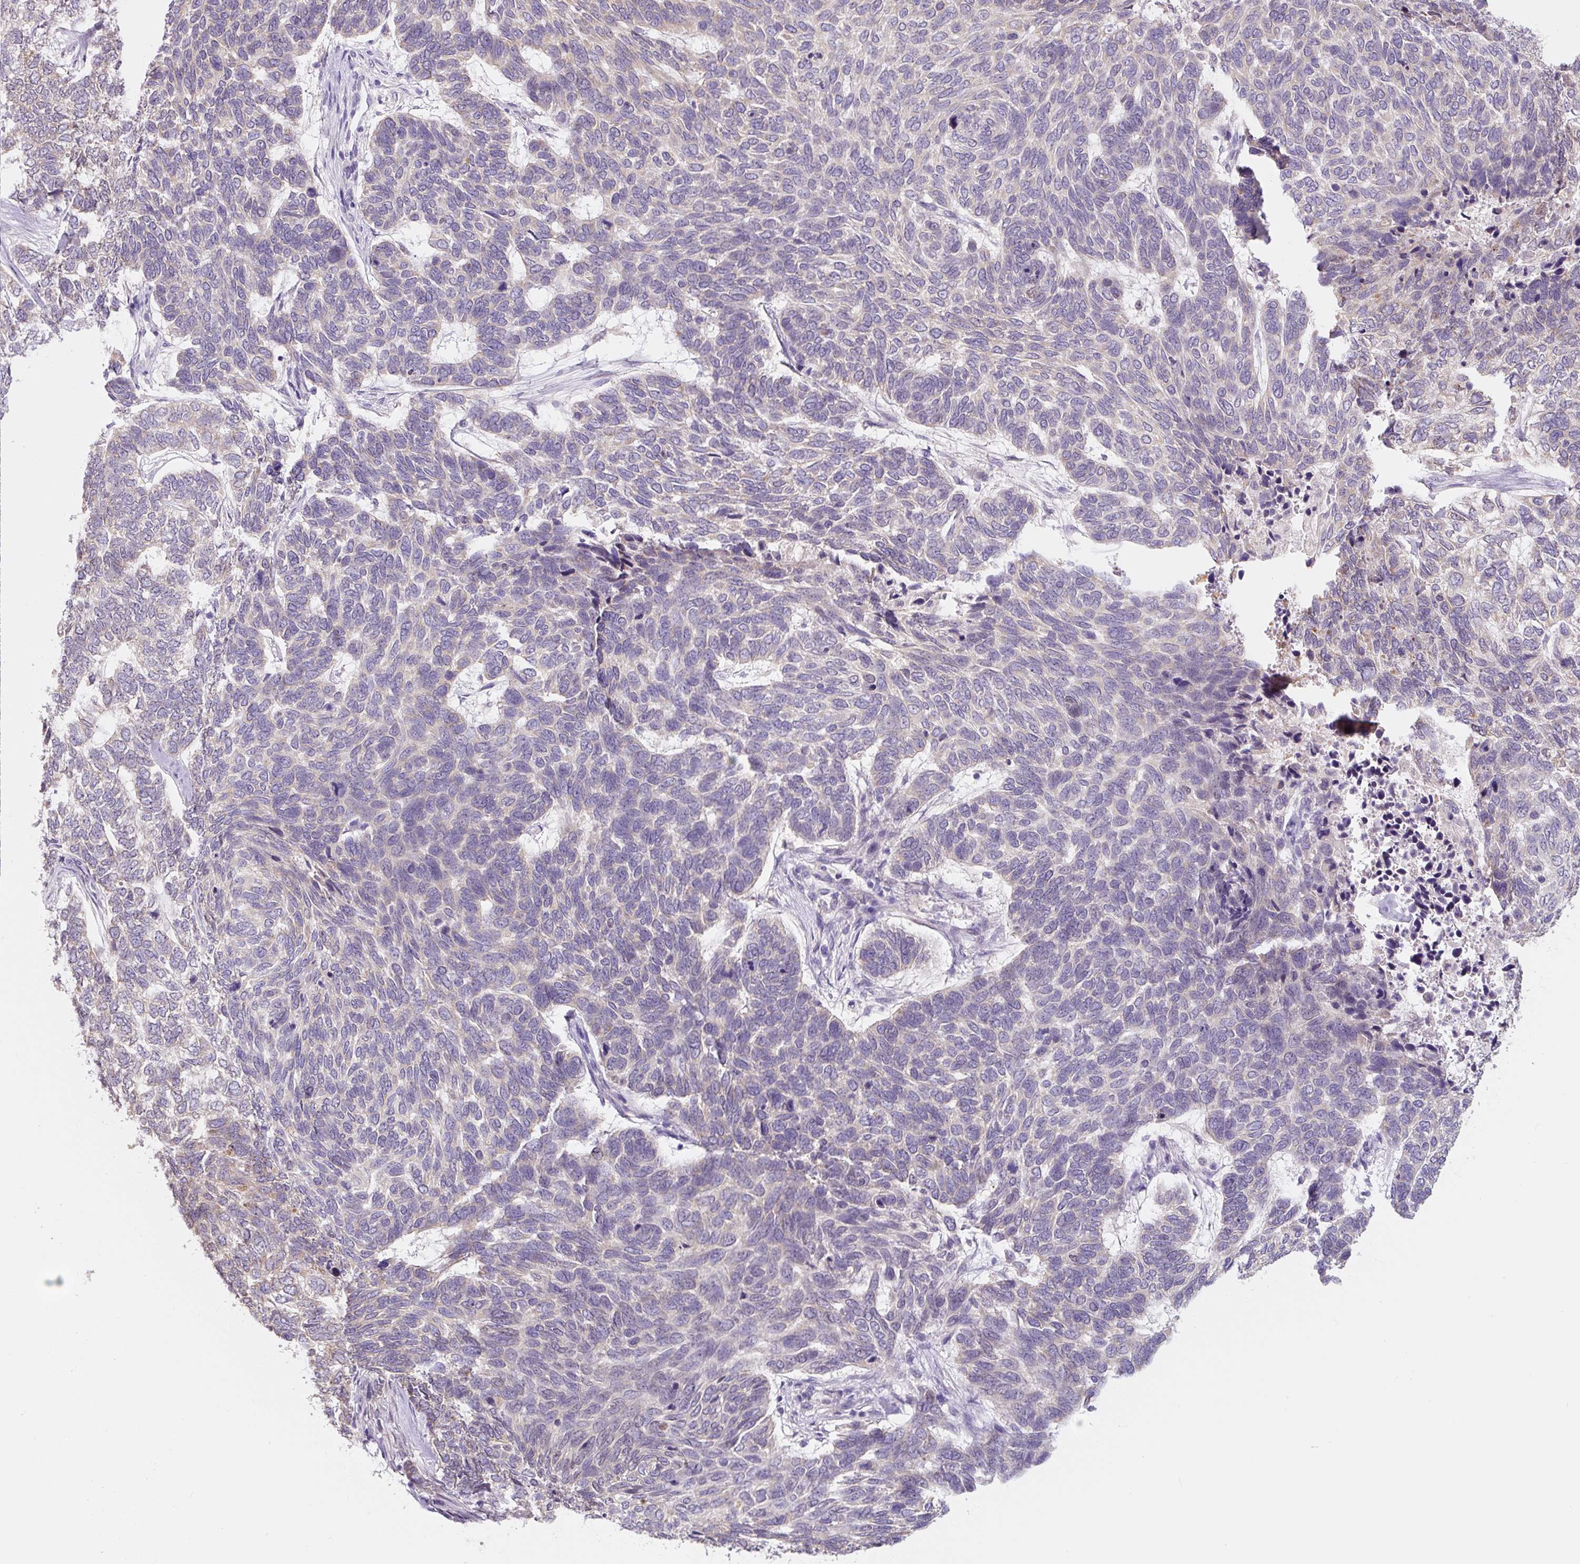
{"staining": {"intensity": "negative", "quantity": "none", "location": "none"}, "tissue": "skin cancer", "cell_type": "Tumor cells", "image_type": "cancer", "snomed": [{"axis": "morphology", "description": "Basal cell carcinoma"}, {"axis": "topography", "description": "Skin"}], "caption": "The photomicrograph displays no significant staining in tumor cells of skin cancer. The staining is performed using DAB brown chromogen with nuclei counter-stained in using hematoxylin.", "gene": "ASRGL1", "patient": {"sex": "female", "age": 65}}